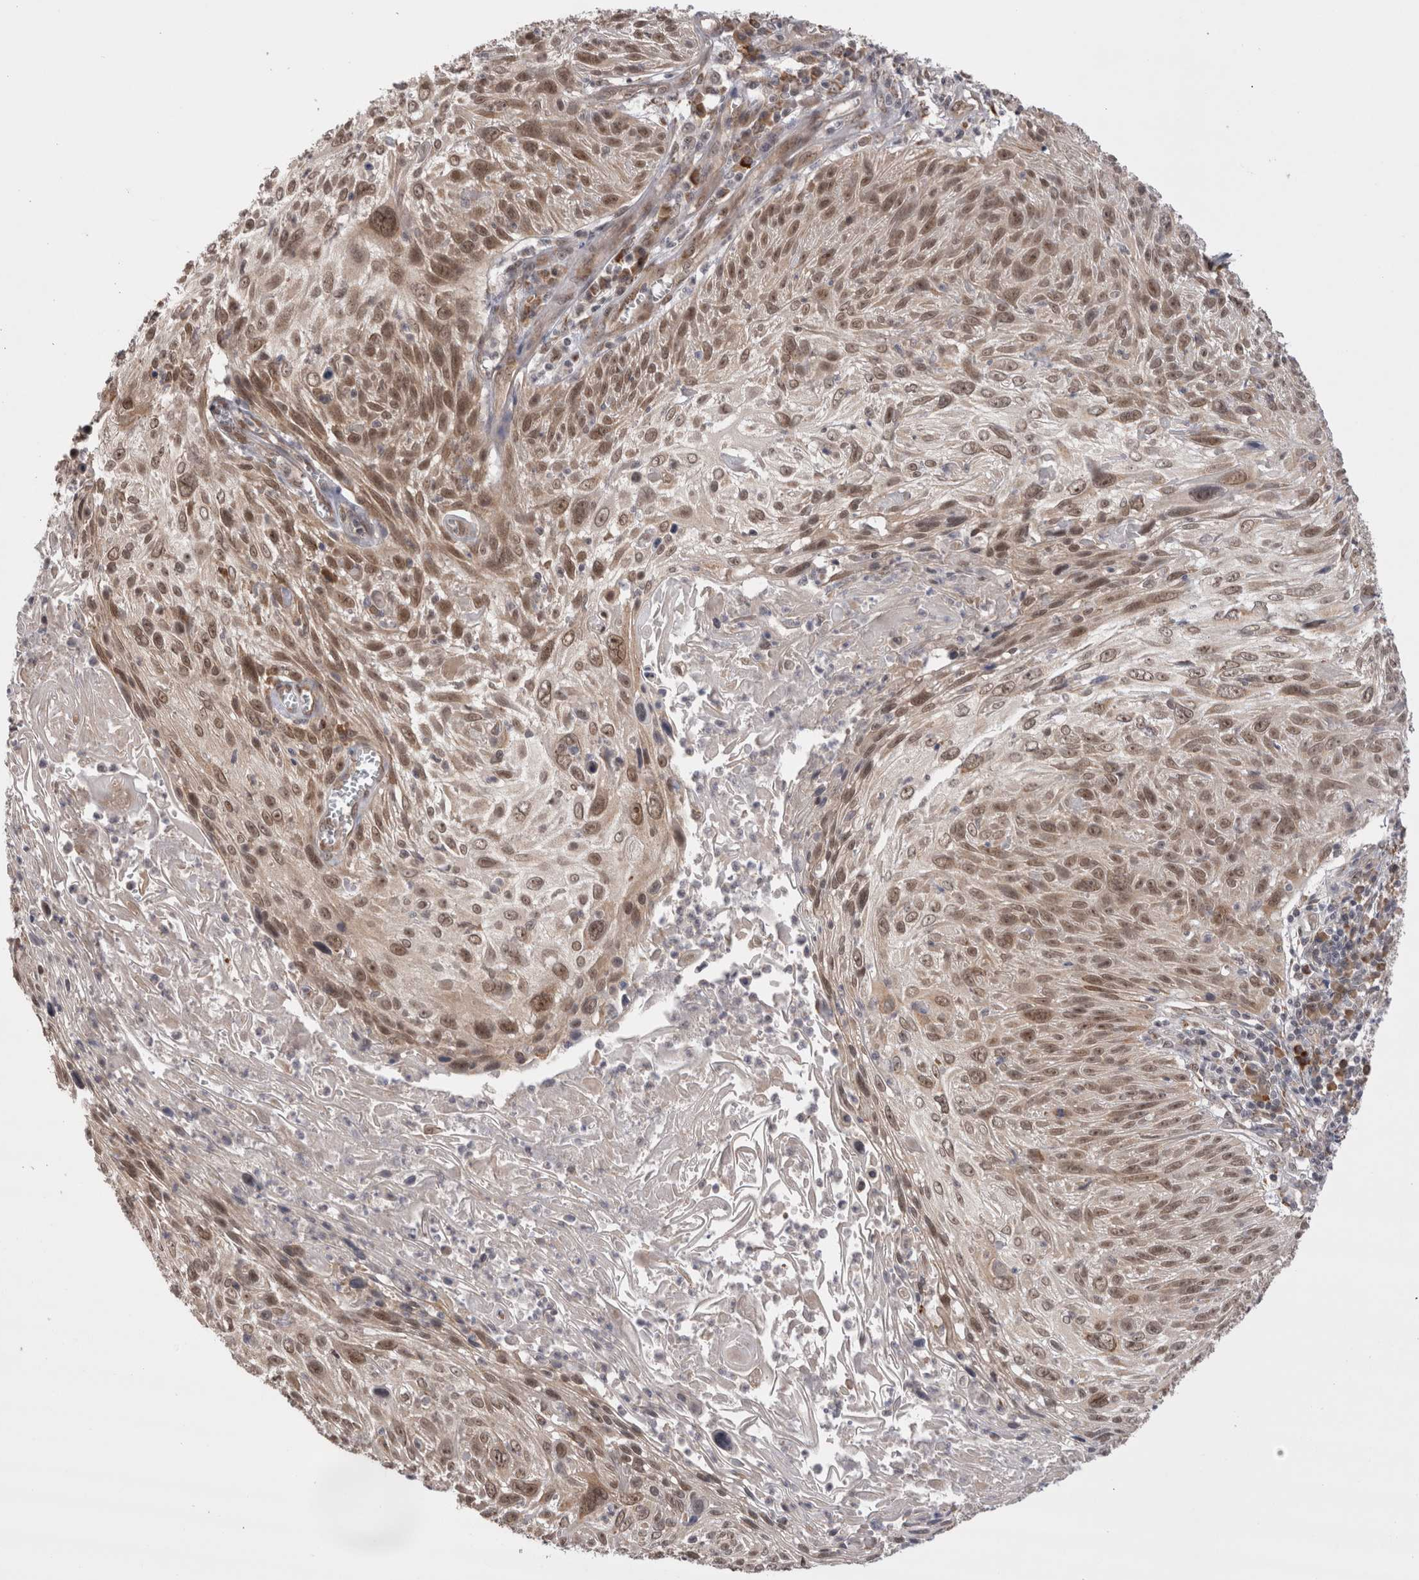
{"staining": {"intensity": "moderate", "quantity": ">75%", "location": "nuclear"}, "tissue": "cervical cancer", "cell_type": "Tumor cells", "image_type": "cancer", "snomed": [{"axis": "morphology", "description": "Squamous cell carcinoma, NOS"}, {"axis": "topography", "description": "Cervix"}], "caption": "Cervical squamous cell carcinoma tissue demonstrates moderate nuclear staining in about >75% of tumor cells, visualized by immunohistochemistry. The staining was performed using DAB (3,3'-diaminobenzidine) to visualize the protein expression in brown, while the nuclei were stained in blue with hematoxylin (Magnification: 20x).", "gene": "EXOSC4", "patient": {"sex": "female", "age": 51}}